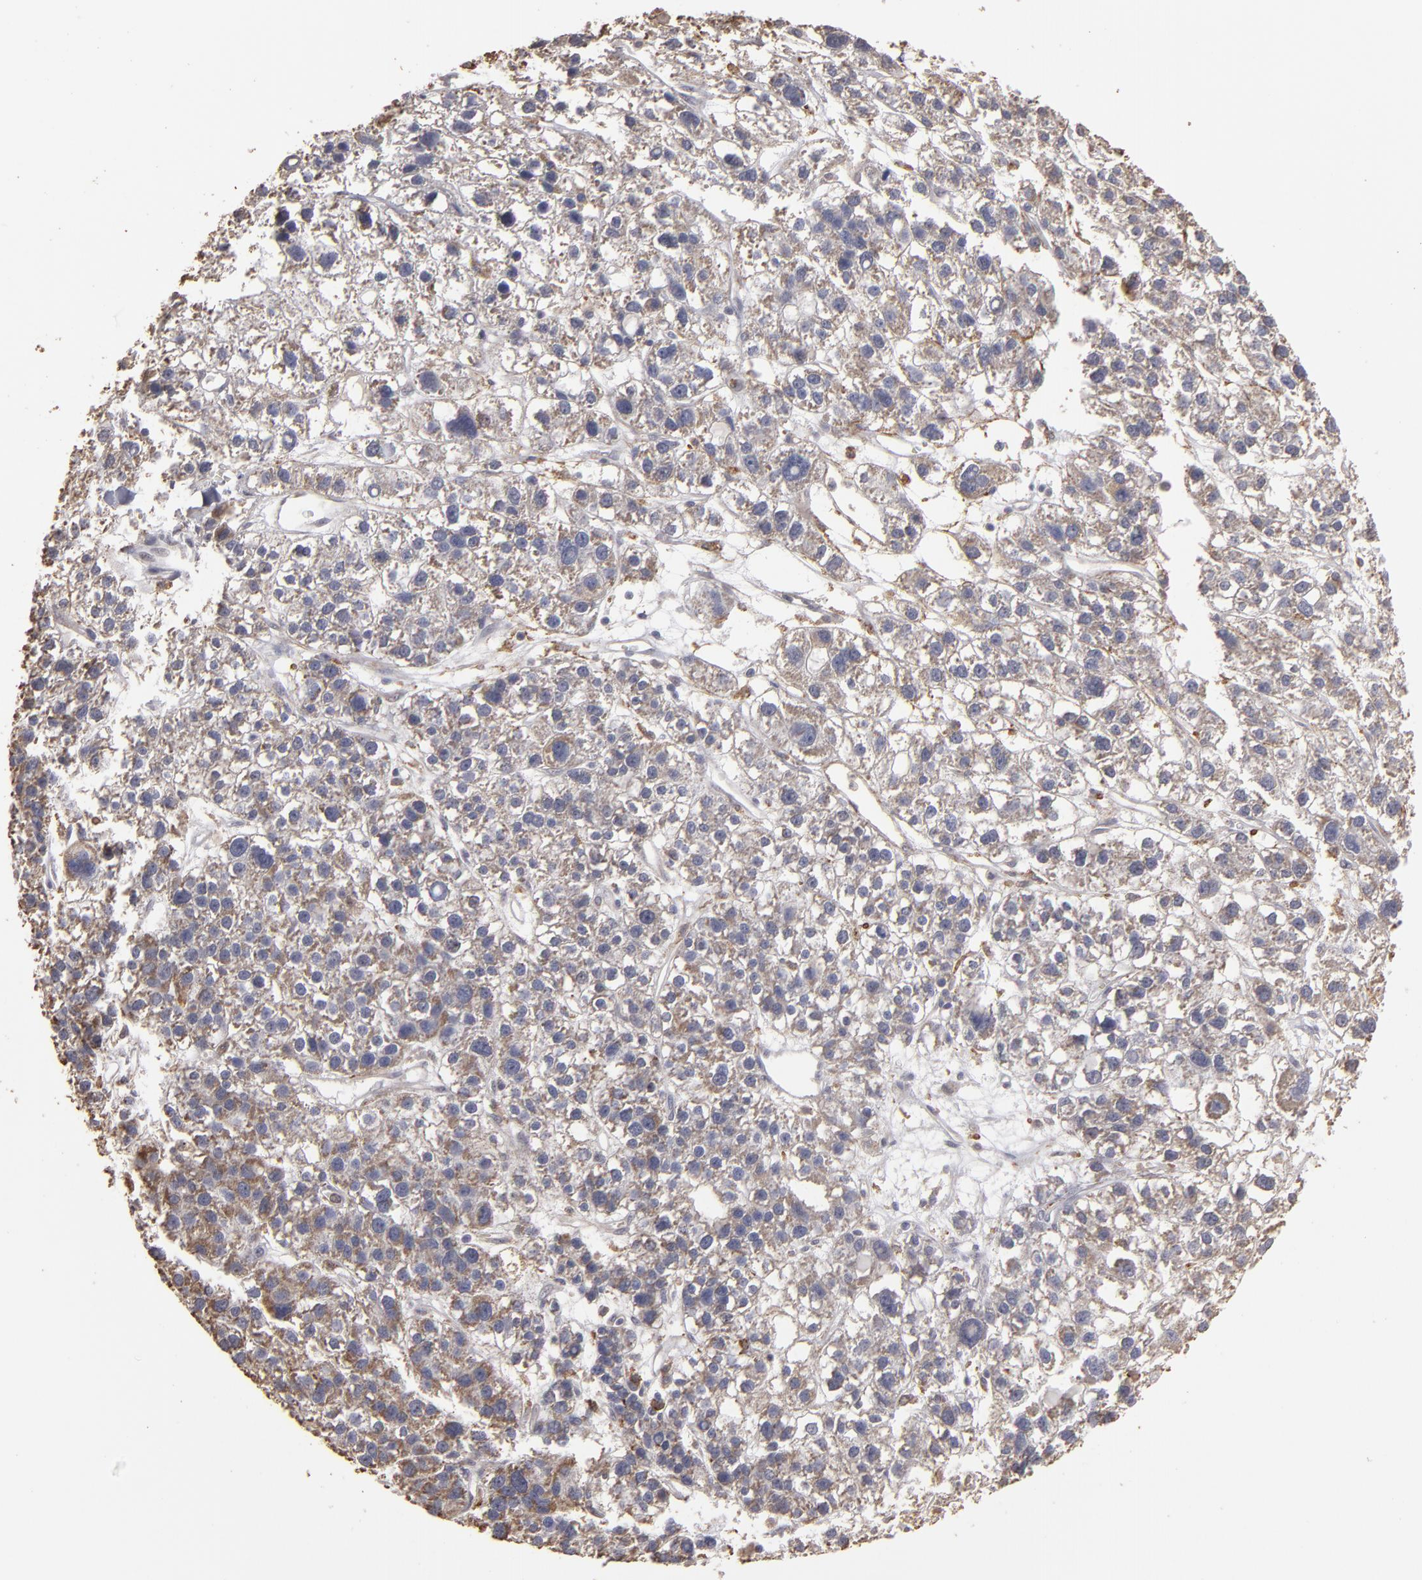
{"staining": {"intensity": "negative", "quantity": "none", "location": "none"}, "tissue": "liver cancer", "cell_type": "Tumor cells", "image_type": "cancer", "snomed": [{"axis": "morphology", "description": "Carcinoma, Hepatocellular, NOS"}, {"axis": "topography", "description": "Liver"}], "caption": "Immunohistochemistry image of liver cancer stained for a protein (brown), which reveals no positivity in tumor cells.", "gene": "CD55", "patient": {"sex": "female", "age": 85}}